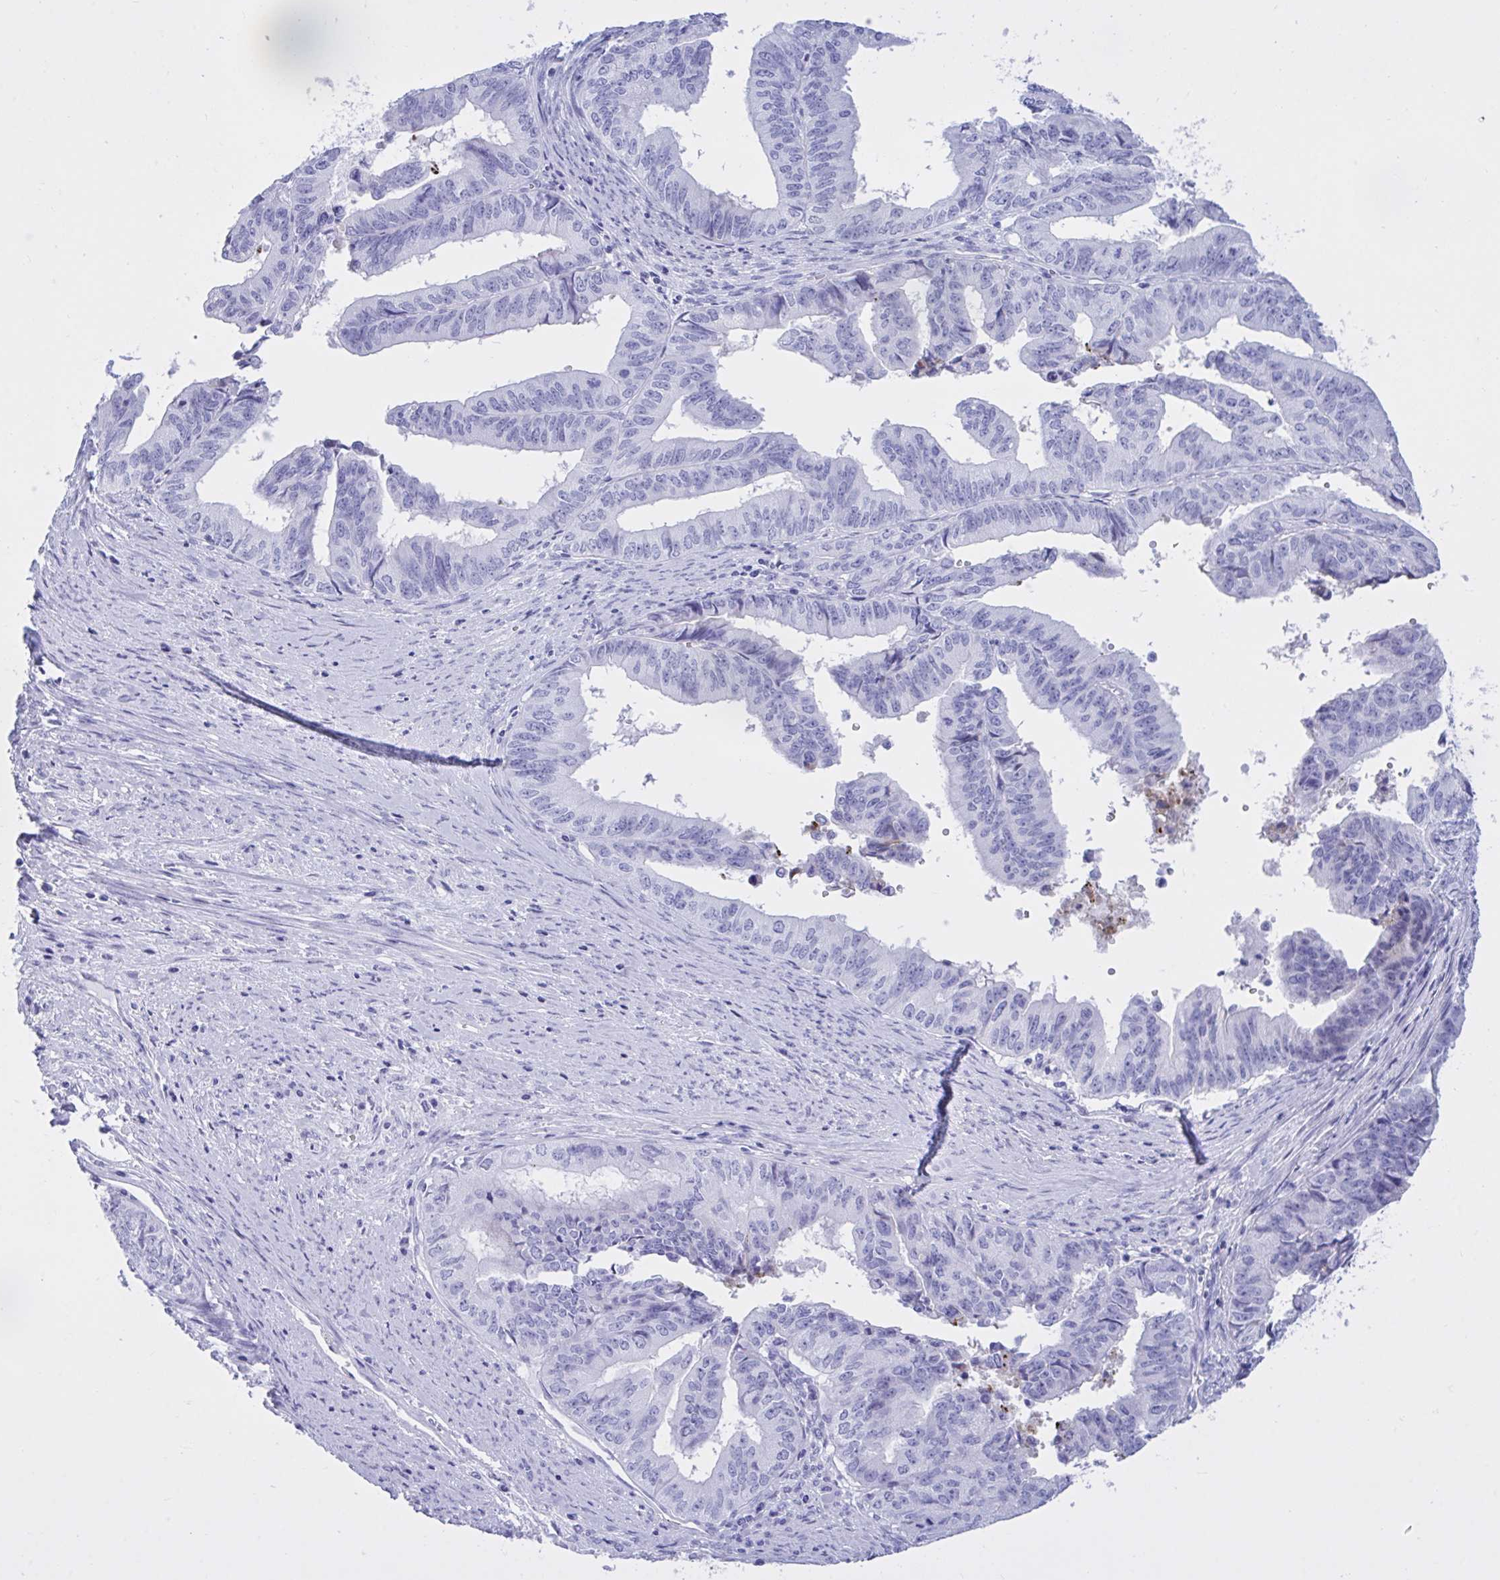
{"staining": {"intensity": "negative", "quantity": "none", "location": "none"}, "tissue": "endometrial cancer", "cell_type": "Tumor cells", "image_type": "cancer", "snomed": [{"axis": "morphology", "description": "Adenocarcinoma, NOS"}, {"axis": "topography", "description": "Endometrium"}], "caption": "Immunohistochemical staining of endometrial cancer (adenocarcinoma) shows no significant positivity in tumor cells. The staining is performed using DAB brown chromogen with nuclei counter-stained in using hematoxylin.", "gene": "BEX5", "patient": {"sex": "female", "age": 65}}